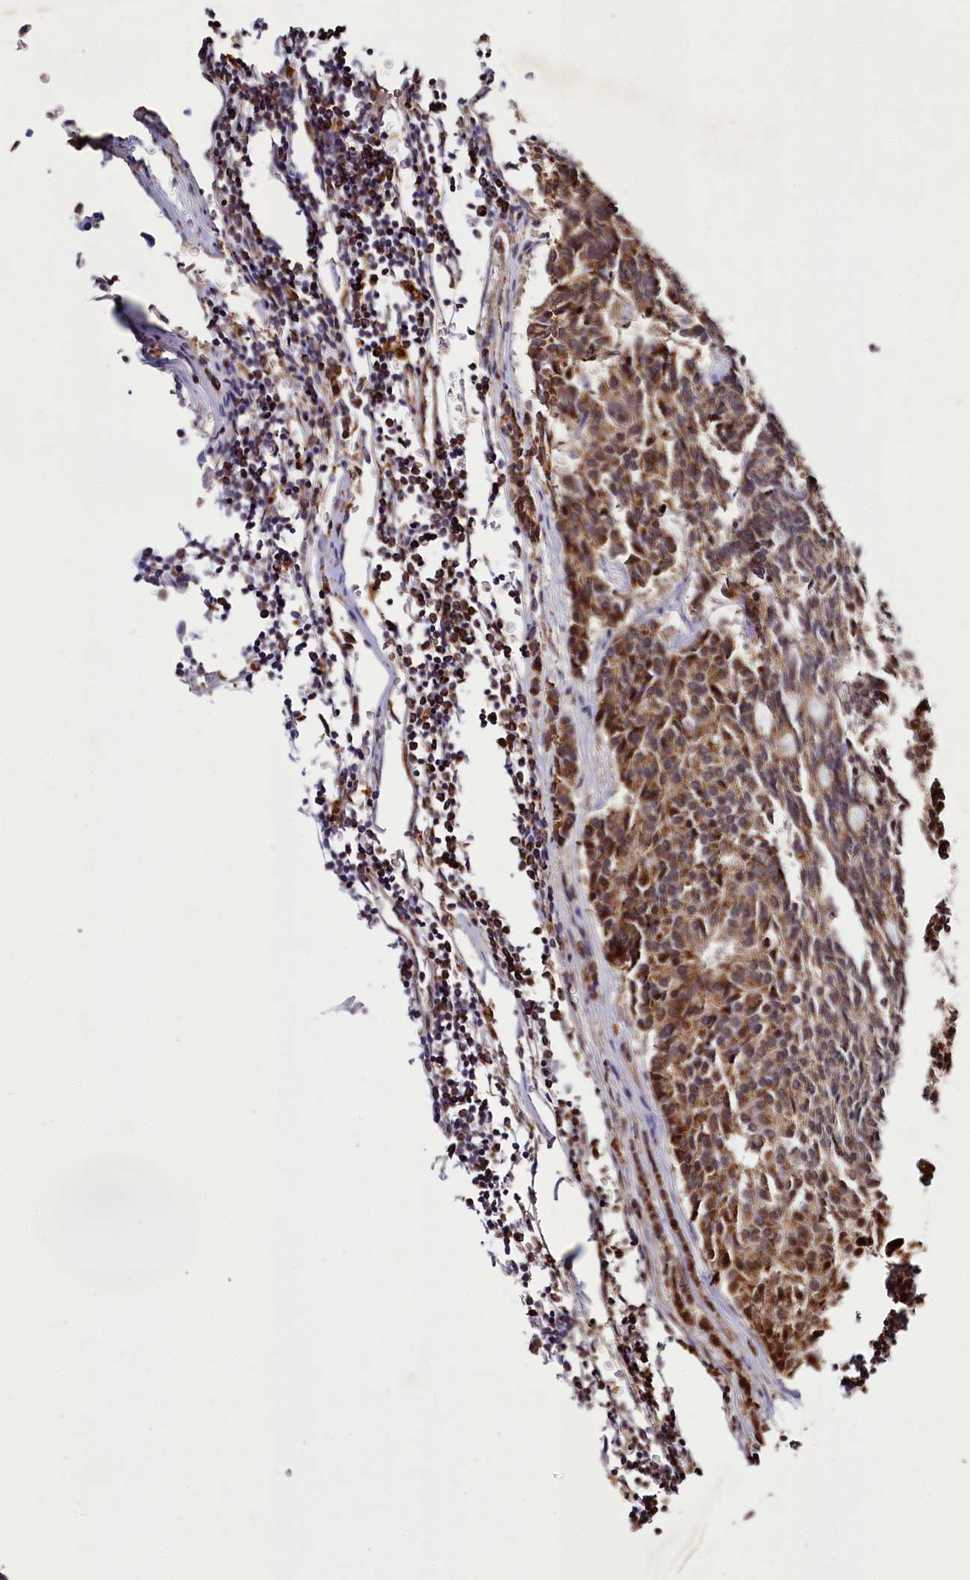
{"staining": {"intensity": "moderate", "quantity": ">75%", "location": "cytoplasmic/membranous"}, "tissue": "carcinoid", "cell_type": "Tumor cells", "image_type": "cancer", "snomed": [{"axis": "morphology", "description": "Carcinoid, malignant, NOS"}, {"axis": "topography", "description": "Pancreas"}], "caption": "Immunohistochemical staining of carcinoid (malignant) reveals medium levels of moderate cytoplasmic/membranous expression in about >75% of tumor cells. The staining was performed using DAB, with brown indicating positive protein expression. Nuclei are stained blue with hematoxylin.", "gene": "DYNC2H1", "patient": {"sex": "female", "age": 54}}